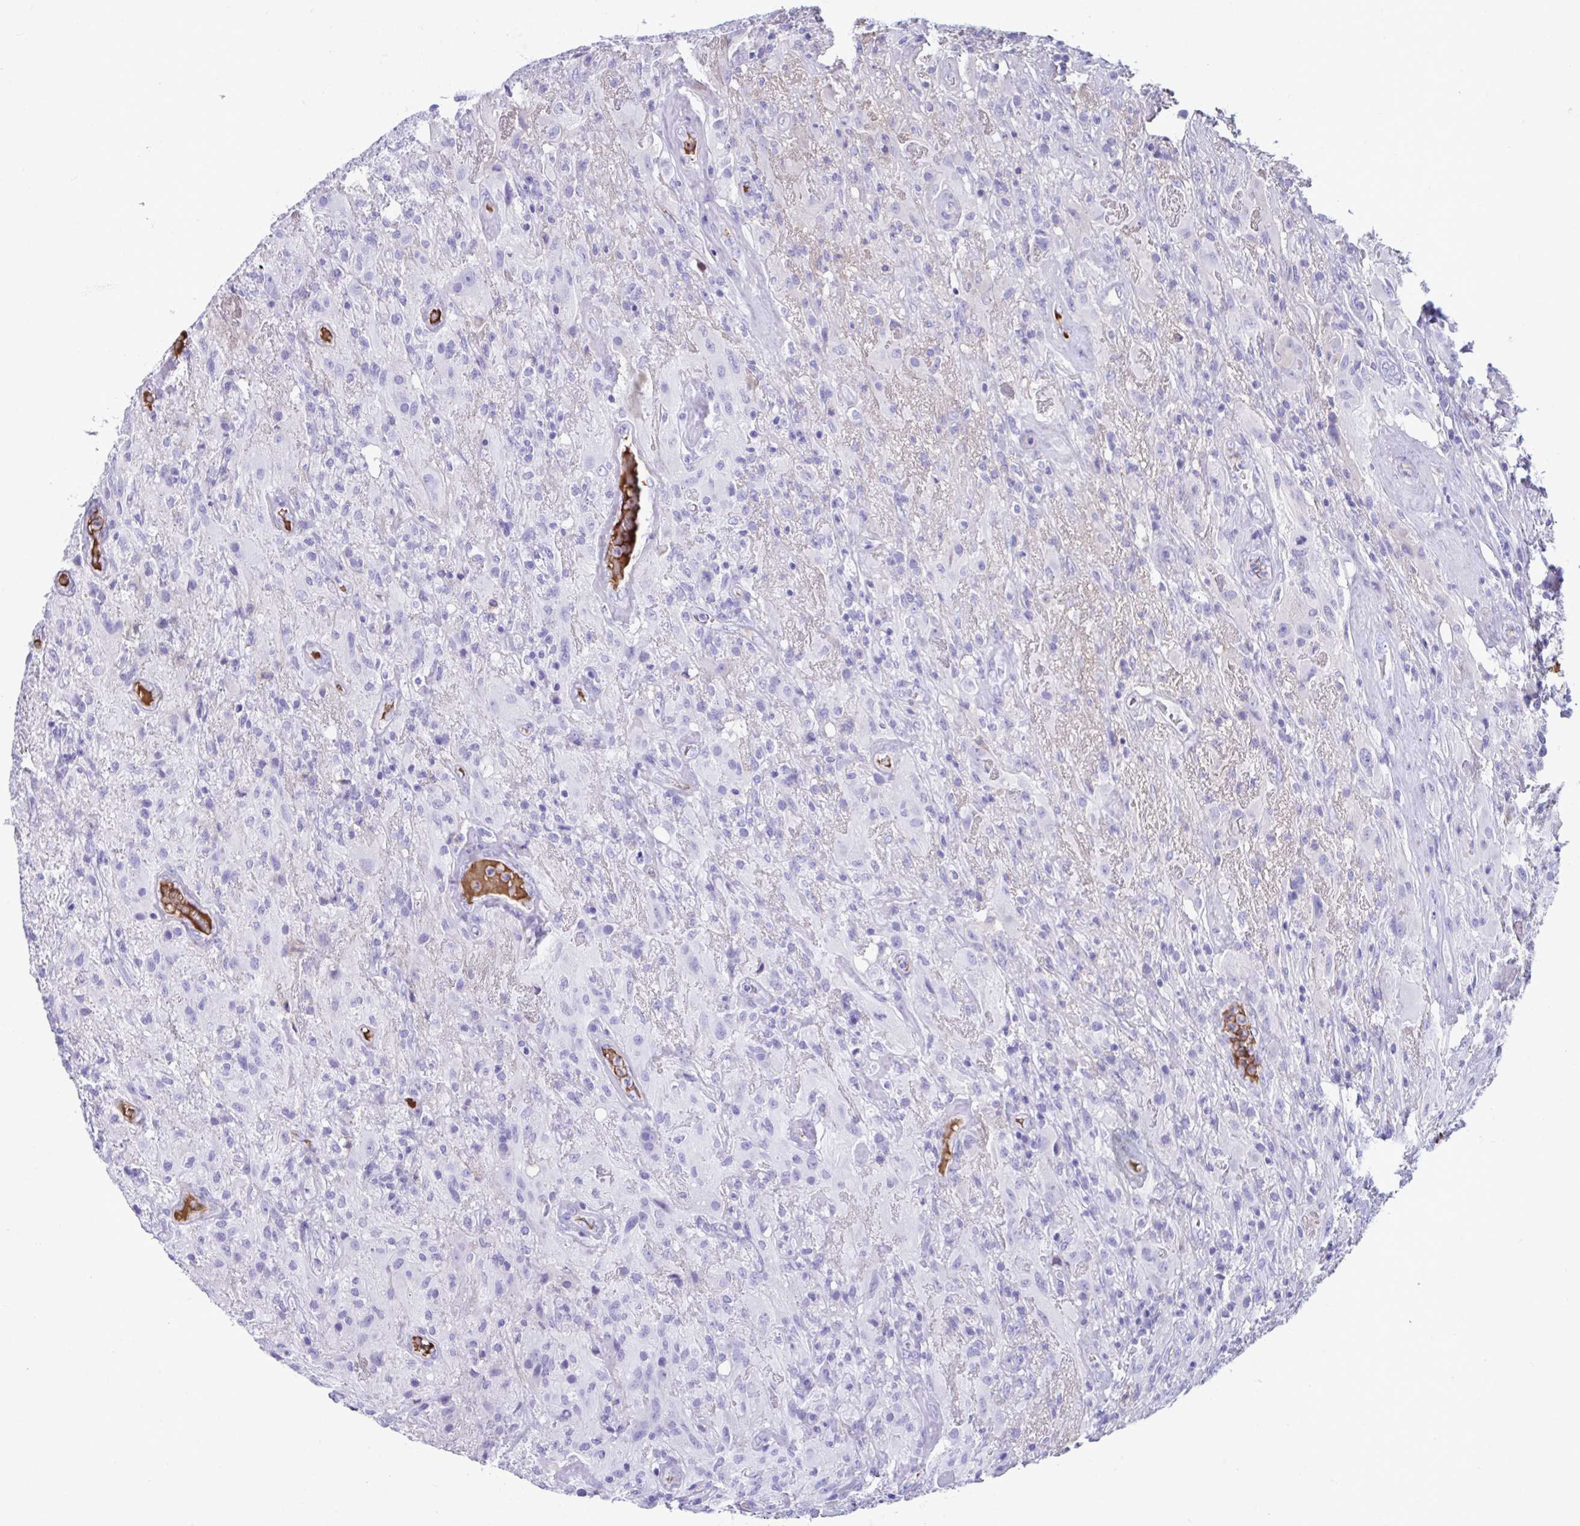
{"staining": {"intensity": "negative", "quantity": "none", "location": "none"}, "tissue": "glioma", "cell_type": "Tumor cells", "image_type": "cancer", "snomed": [{"axis": "morphology", "description": "Glioma, malignant, High grade"}, {"axis": "topography", "description": "Brain"}], "caption": "Immunohistochemistry photomicrograph of glioma stained for a protein (brown), which shows no expression in tumor cells.", "gene": "SMIM9", "patient": {"sex": "male", "age": 46}}